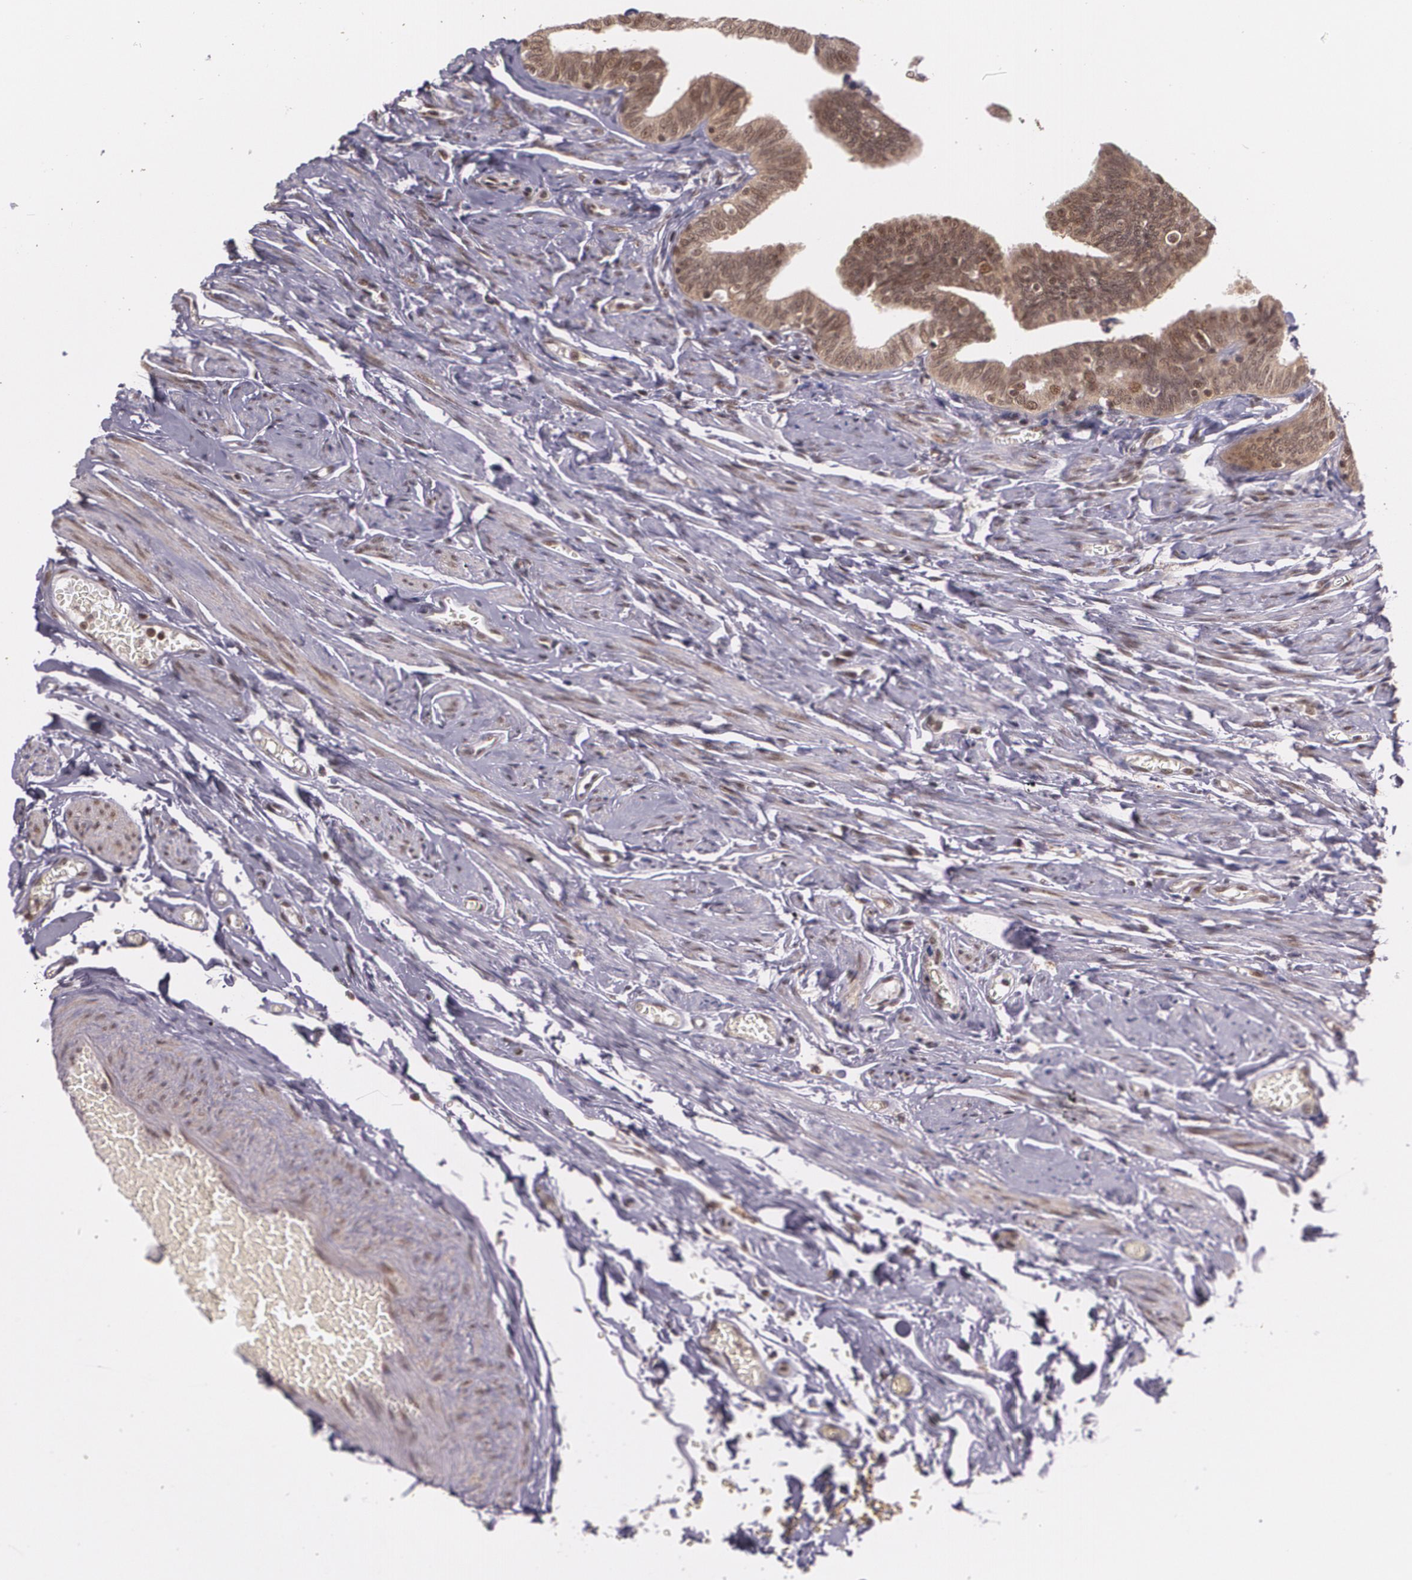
{"staining": {"intensity": "moderate", "quantity": ">75%", "location": "cytoplasmic/membranous,nuclear"}, "tissue": "fallopian tube", "cell_type": "Glandular cells", "image_type": "normal", "snomed": [{"axis": "morphology", "description": "Normal tissue, NOS"}, {"axis": "topography", "description": "Fallopian tube"}, {"axis": "topography", "description": "Ovary"}], "caption": "An image of fallopian tube stained for a protein shows moderate cytoplasmic/membranous,nuclear brown staining in glandular cells.", "gene": "CUL2", "patient": {"sex": "female", "age": 69}}